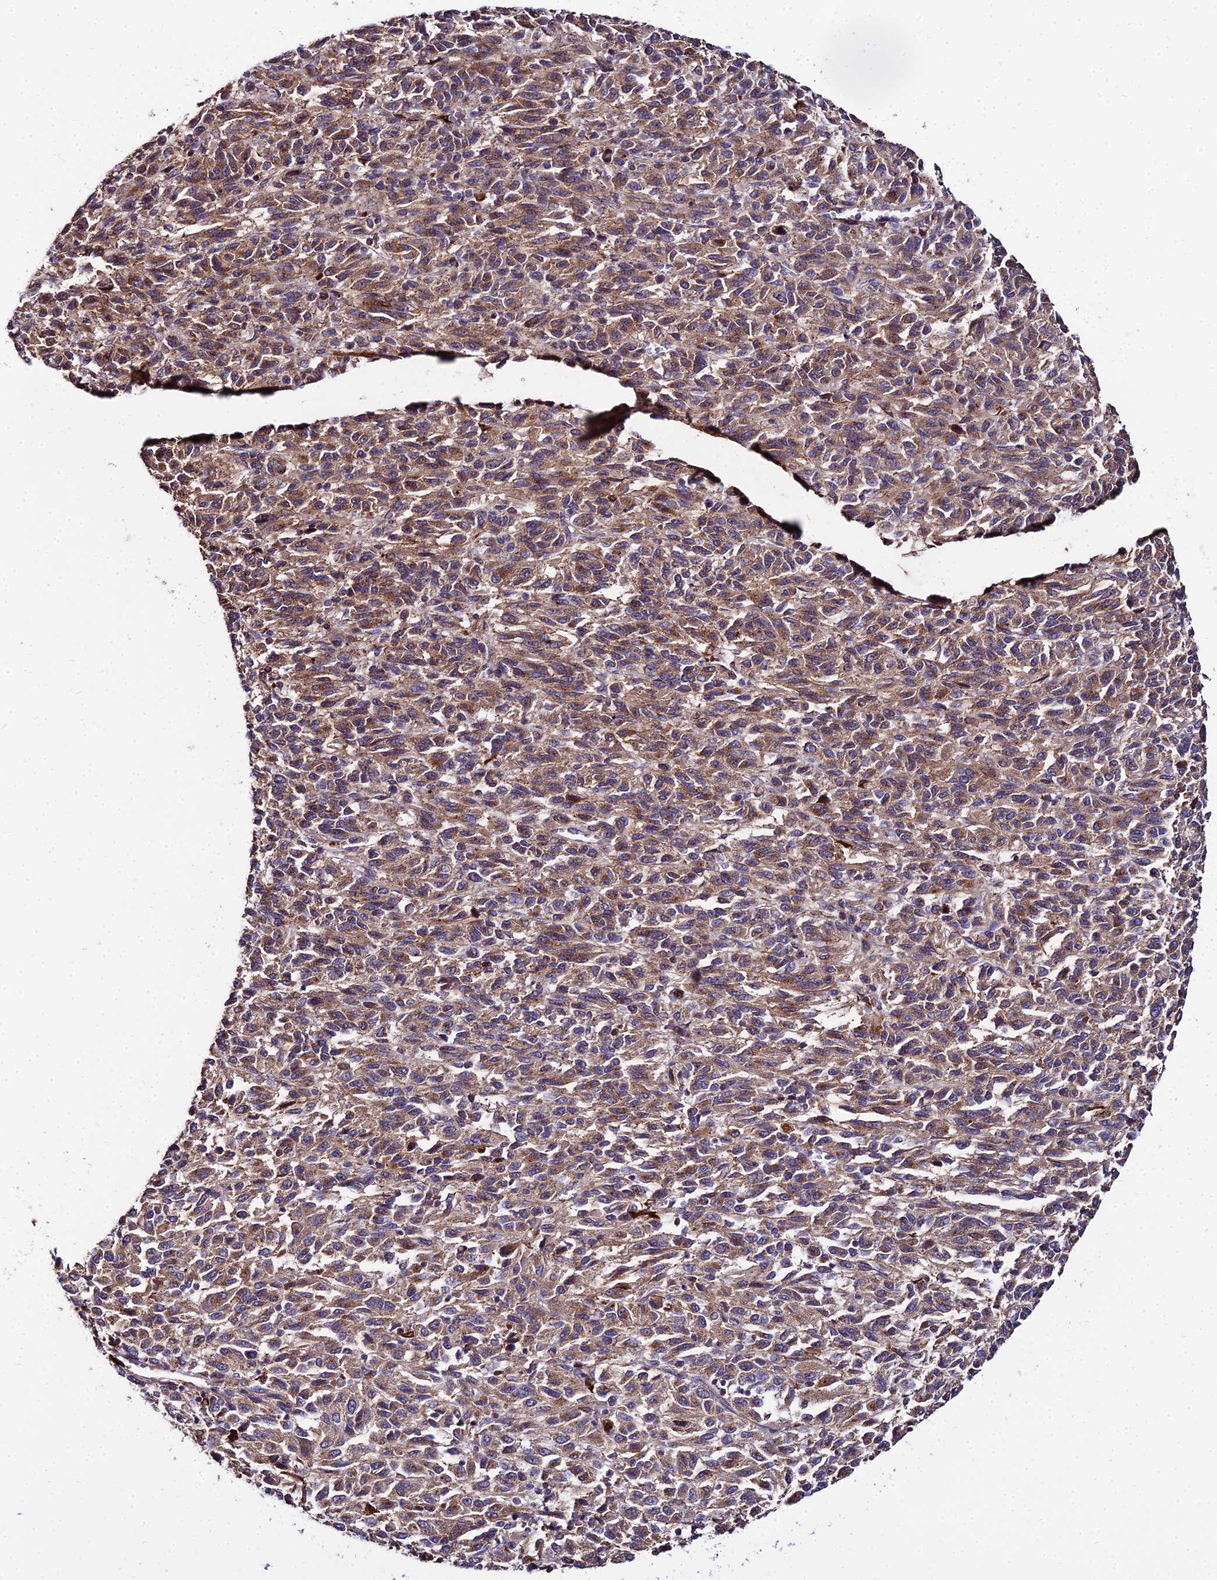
{"staining": {"intensity": "moderate", "quantity": ">75%", "location": "cytoplasmic/membranous"}, "tissue": "melanoma", "cell_type": "Tumor cells", "image_type": "cancer", "snomed": [{"axis": "morphology", "description": "Malignant melanoma, Metastatic site"}, {"axis": "topography", "description": "Lung"}], "caption": "There is medium levels of moderate cytoplasmic/membranous expression in tumor cells of melanoma, as demonstrated by immunohistochemical staining (brown color).", "gene": "PEX19", "patient": {"sex": "male", "age": 64}}